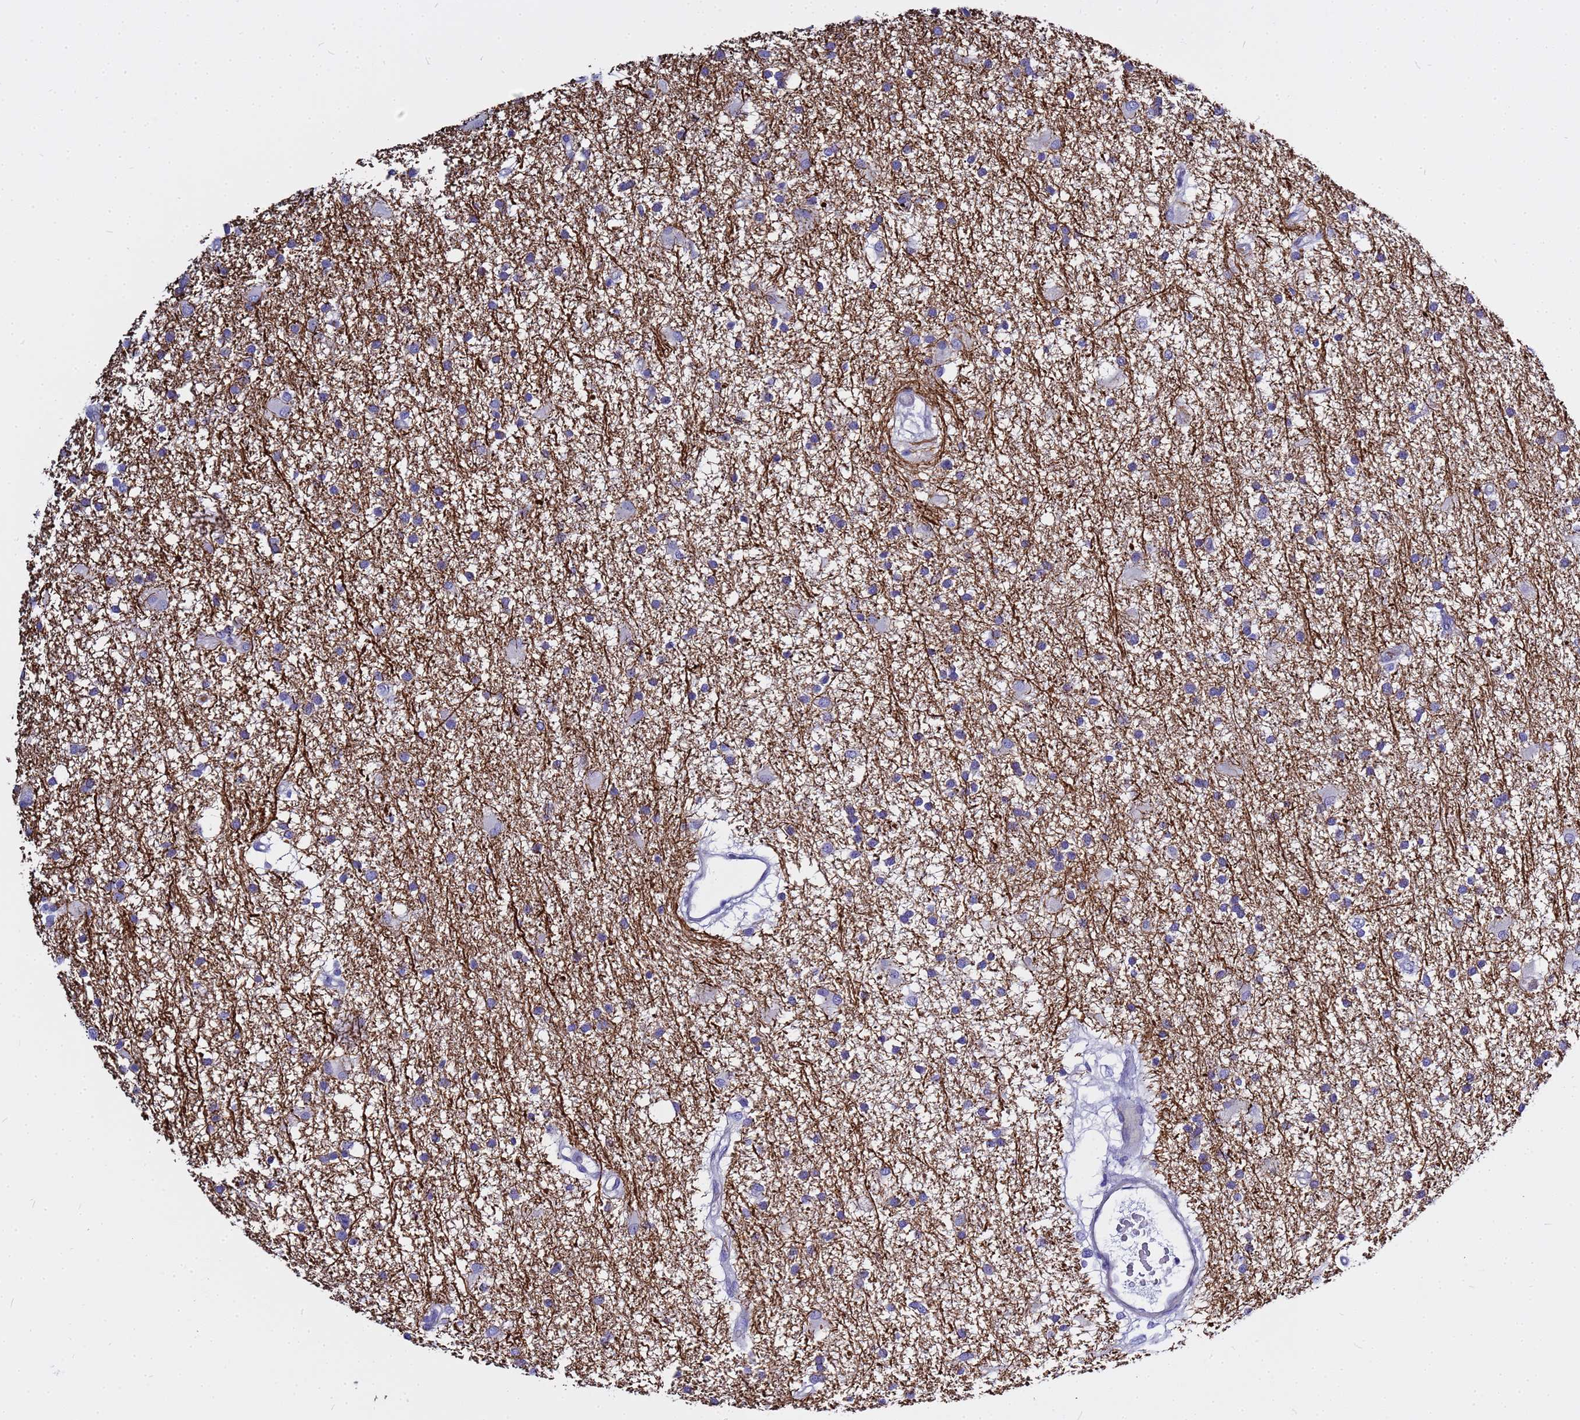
{"staining": {"intensity": "negative", "quantity": "none", "location": "none"}, "tissue": "glioma", "cell_type": "Tumor cells", "image_type": "cancer", "snomed": [{"axis": "morphology", "description": "Glioma, malignant, High grade"}, {"axis": "topography", "description": "Brain"}], "caption": "This is a photomicrograph of IHC staining of glioma, which shows no expression in tumor cells.", "gene": "USP18", "patient": {"sex": "male", "age": 77}}